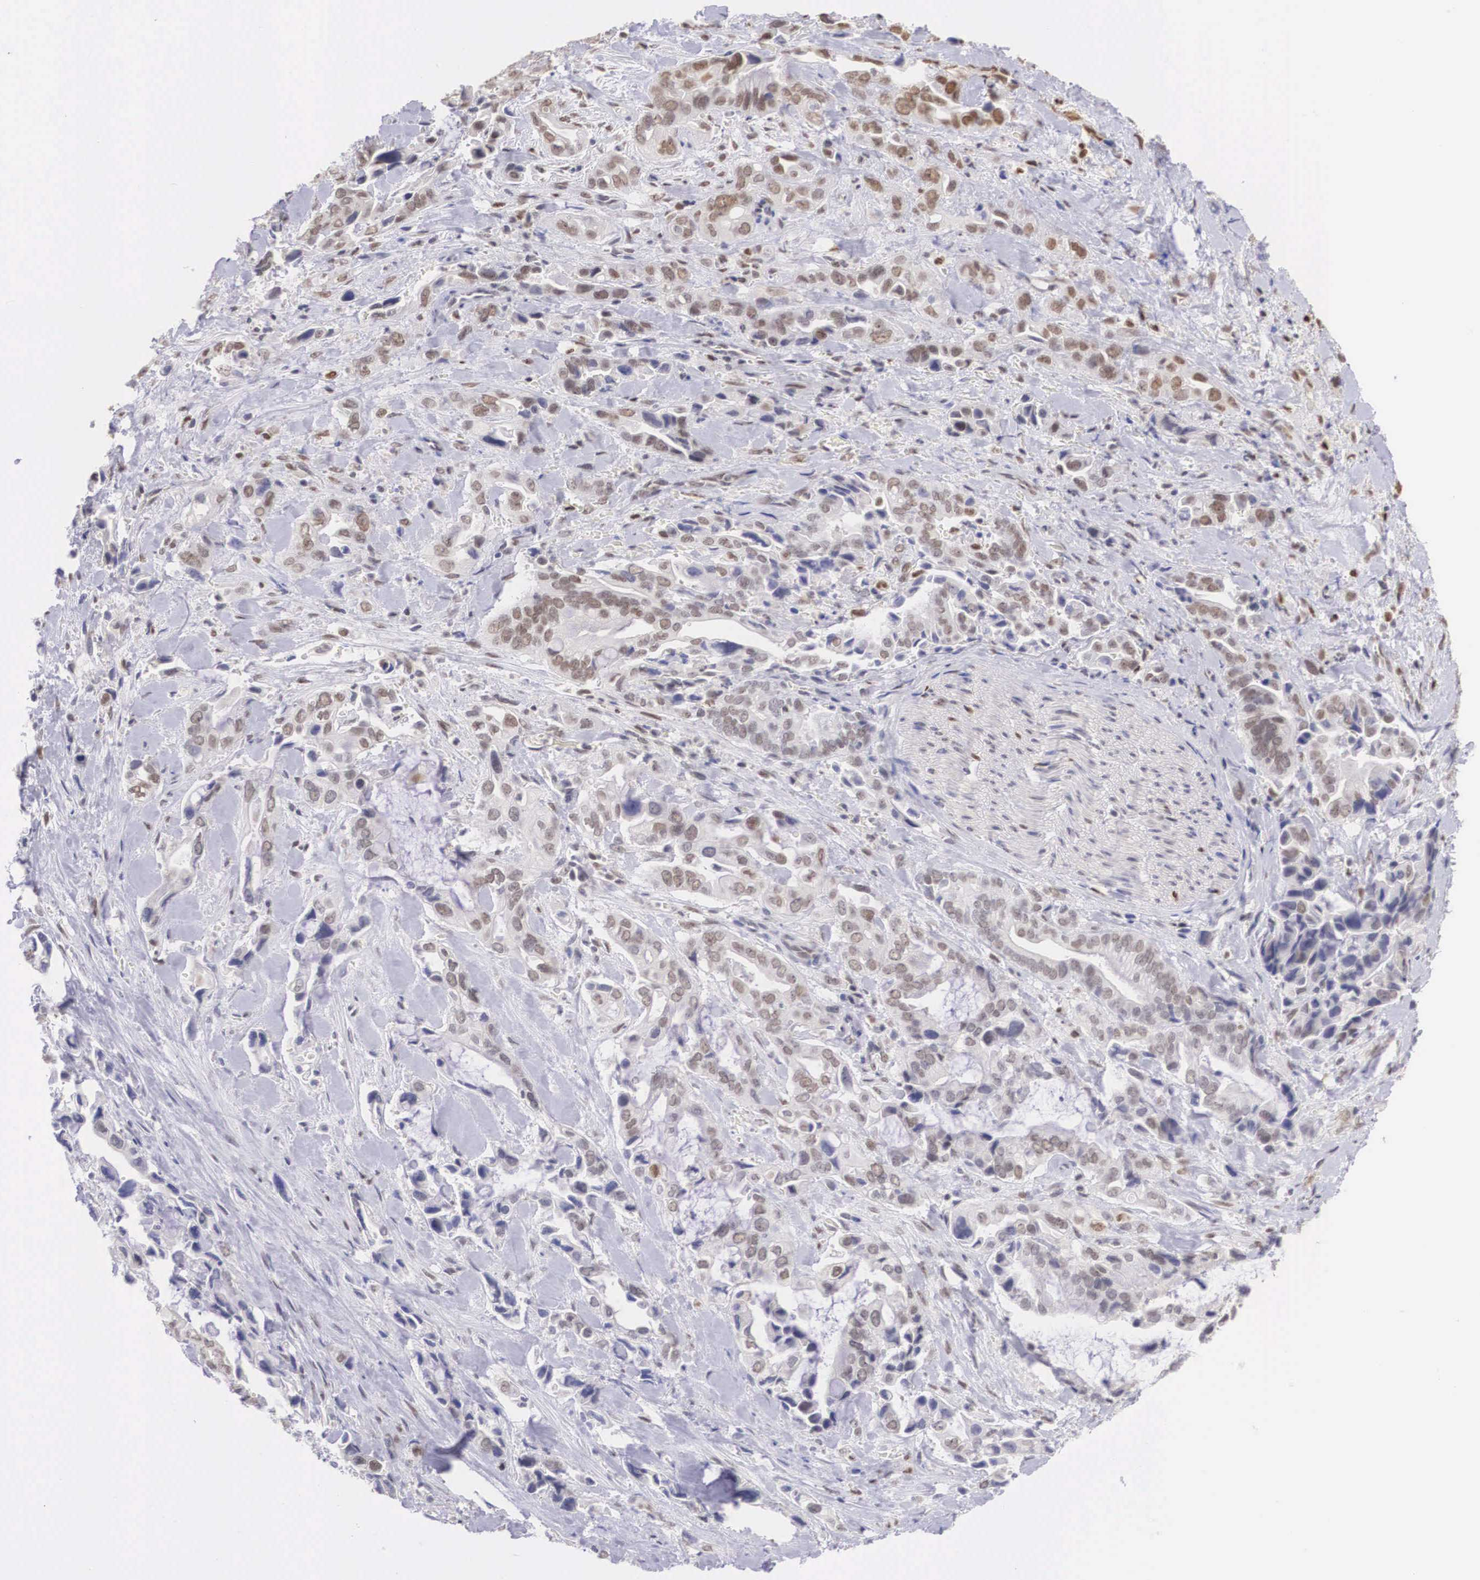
{"staining": {"intensity": "moderate", "quantity": "25%-75%", "location": "nuclear"}, "tissue": "pancreatic cancer", "cell_type": "Tumor cells", "image_type": "cancer", "snomed": [{"axis": "morphology", "description": "Adenocarcinoma, NOS"}, {"axis": "topography", "description": "Pancreas"}], "caption": "This histopathology image exhibits IHC staining of pancreatic adenocarcinoma, with medium moderate nuclear staining in approximately 25%-75% of tumor cells.", "gene": "ETV6", "patient": {"sex": "male", "age": 69}}